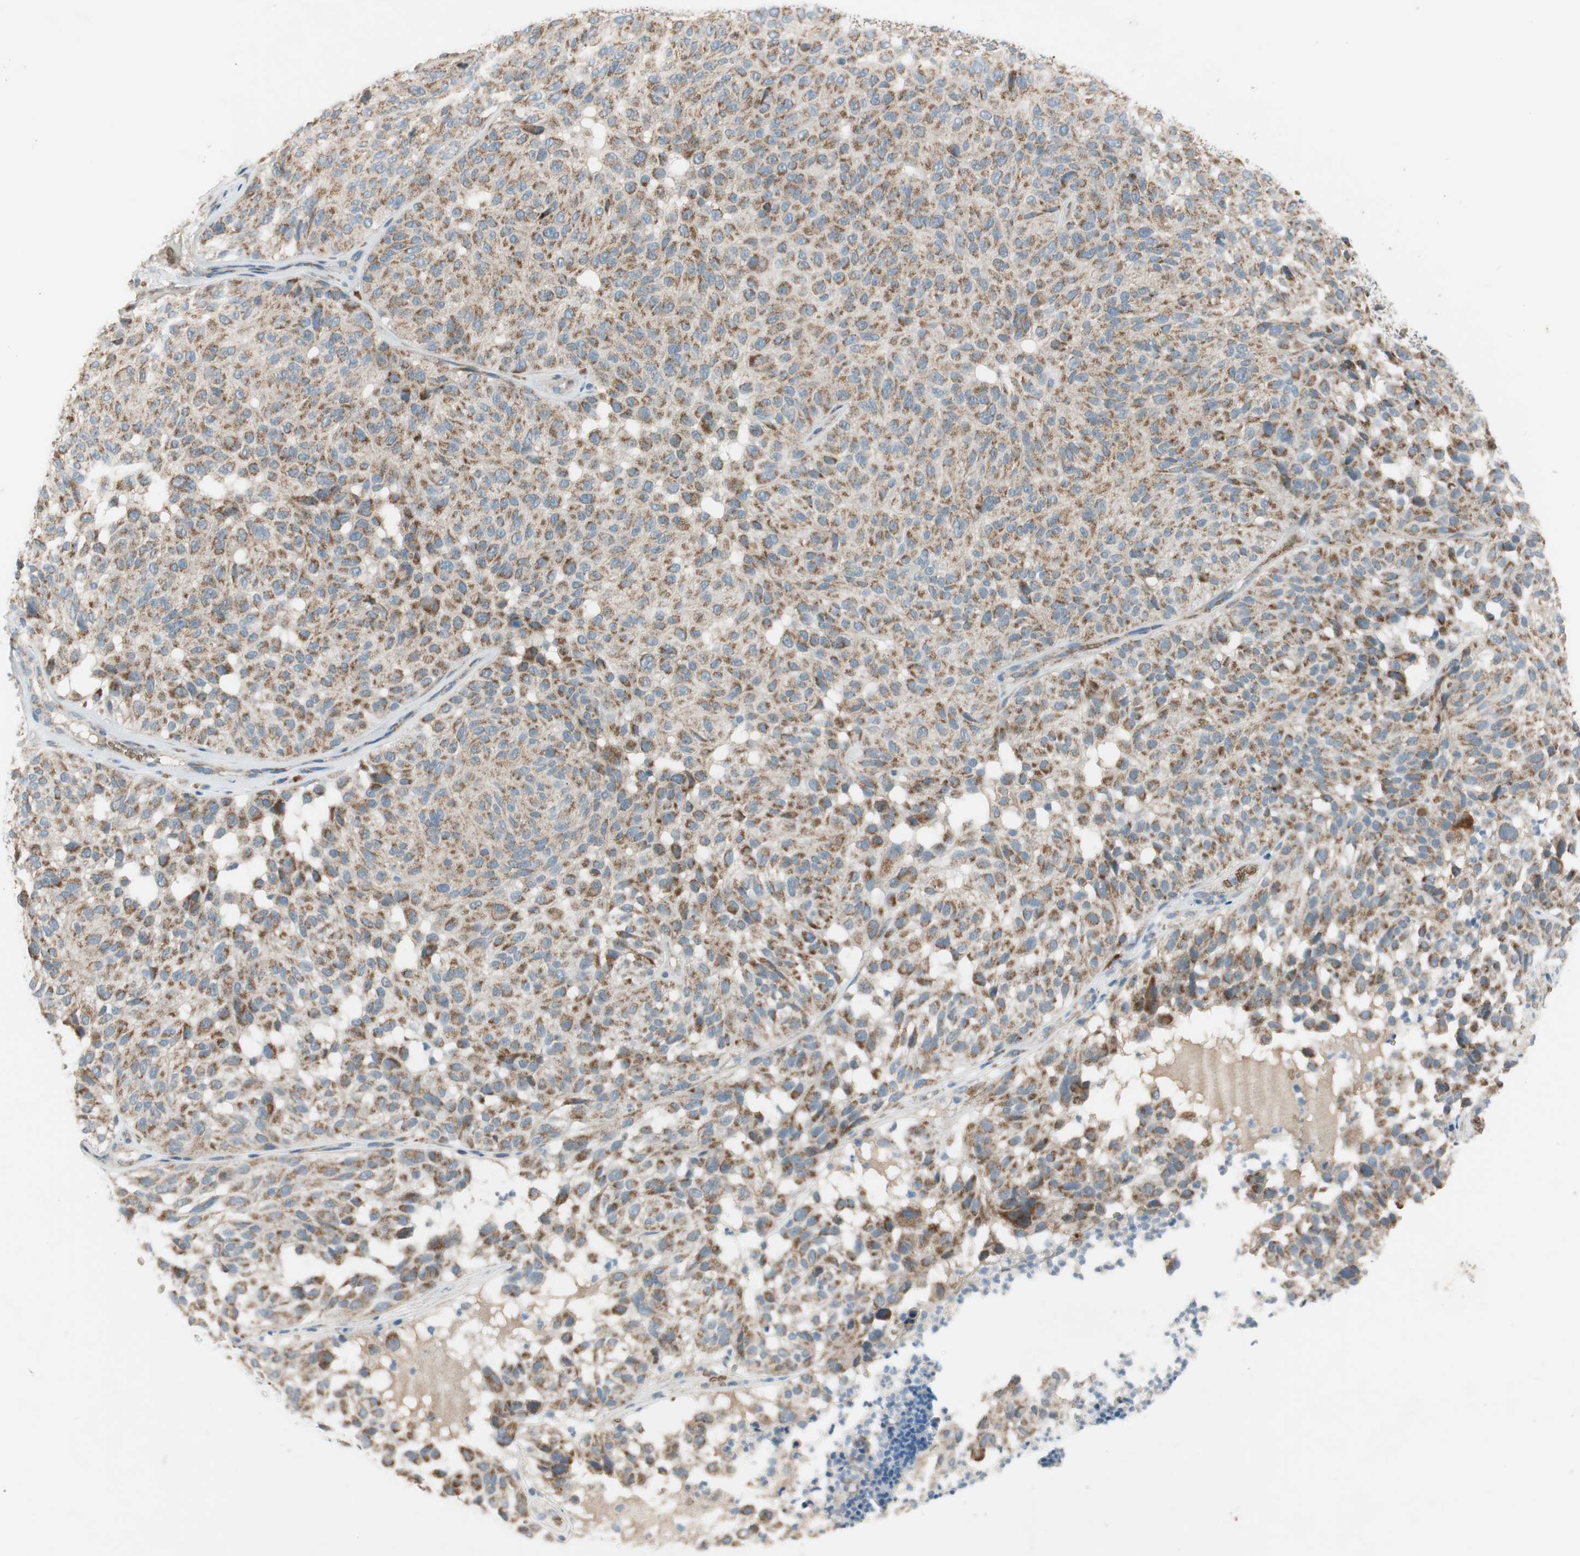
{"staining": {"intensity": "moderate", "quantity": ">75%", "location": "cytoplasmic/membranous"}, "tissue": "melanoma", "cell_type": "Tumor cells", "image_type": "cancer", "snomed": [{"axis": "morphology", "description": "Malignant melanoma, NOS"}, {"axis": "topography", "description": "Skin"}], "caption": "Human melanoma stained with a brown dye displays moderate cytoplasmic/membranous positive staining in approximately >75% of tumor cells.", "gene": "GYPC", "patient": {"sex": "female", "age": 46}}